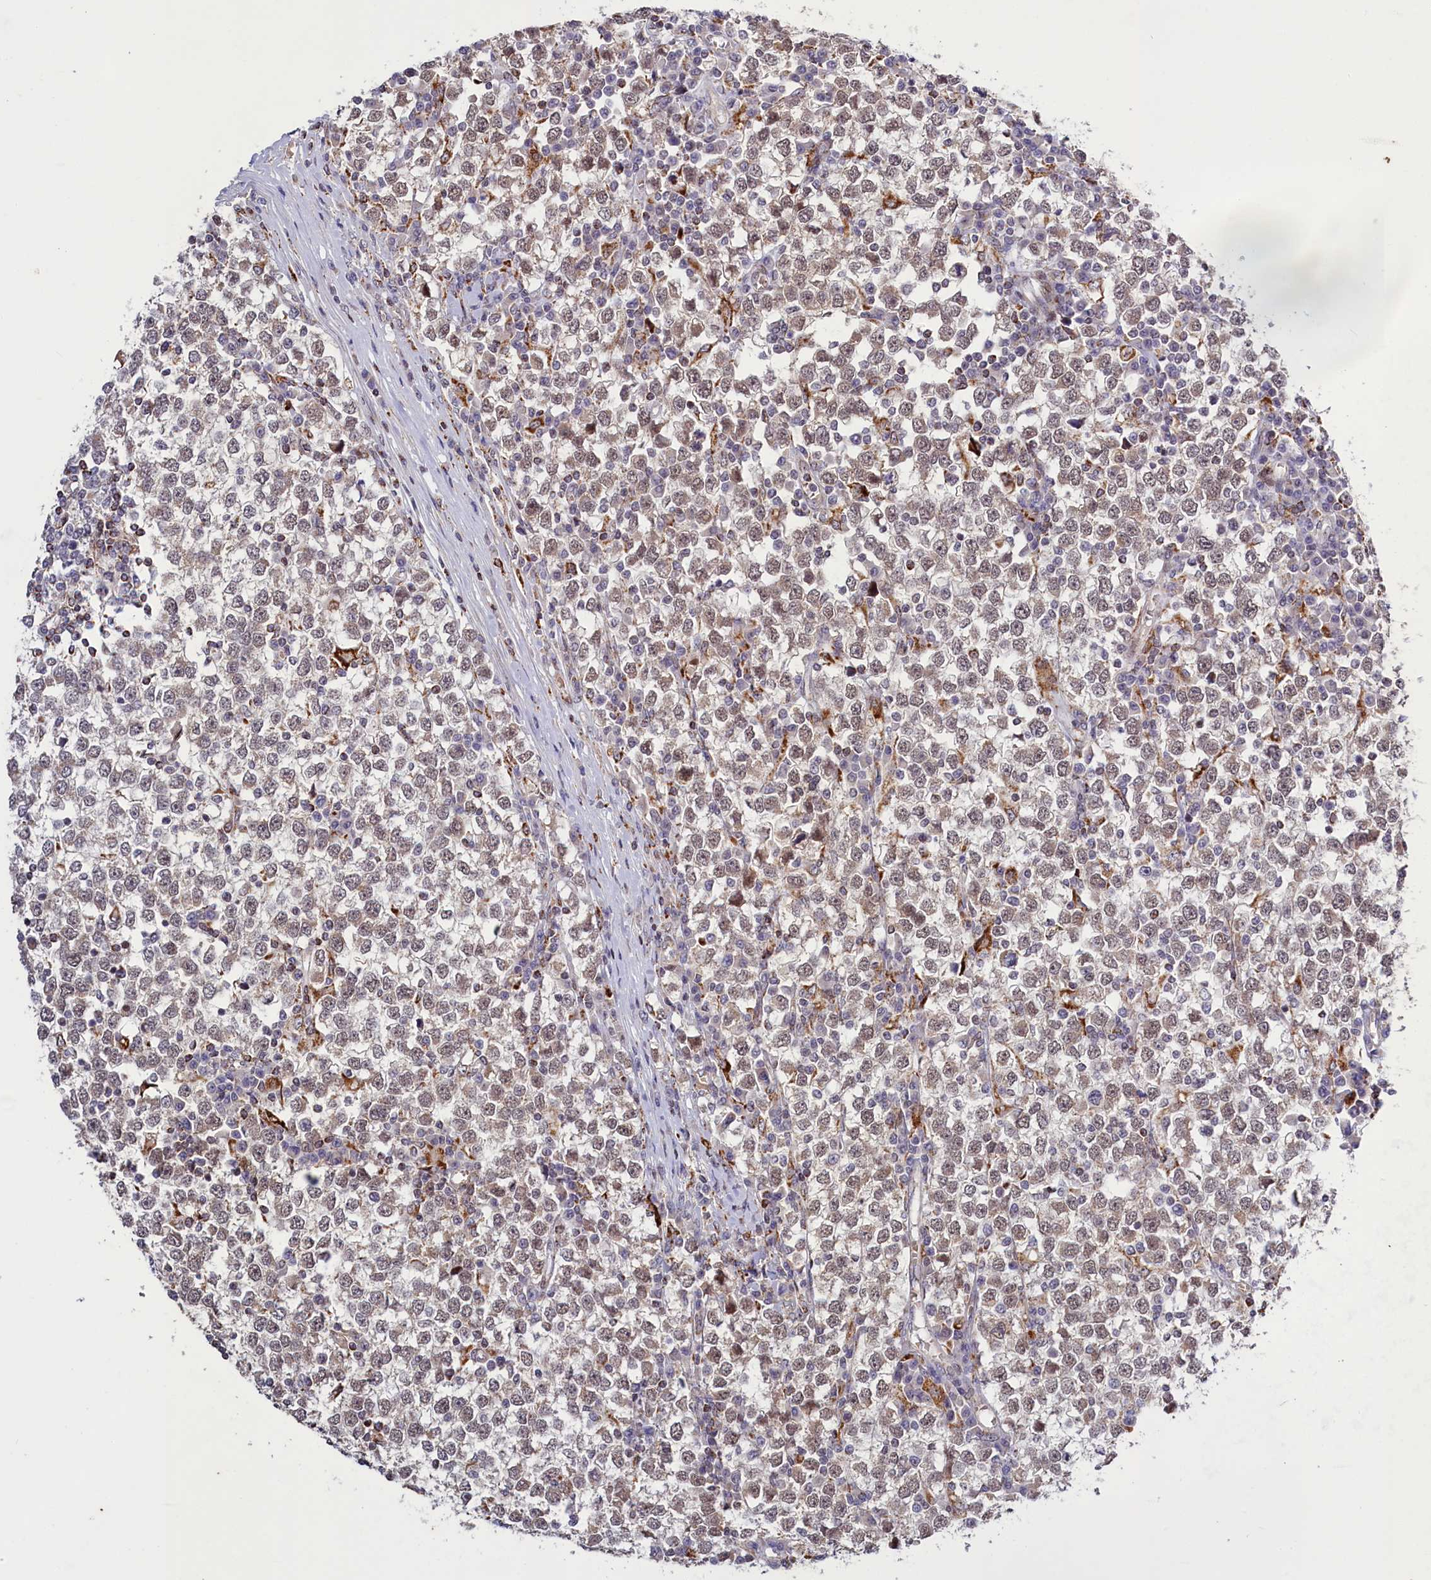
{"staining": {"intensity": "moderate", "quantity": ">75%", "location": "cytoplasmic/membranous,nuclear"}, "tissue": "testis cancer", "cell_type": "Tumor cells", "image_type": "cancer", "snomed": [{"axis": "morphology", "description": "Seminoma, NOS"}, {"axis": "topography", "description": "Testis"}], "caption": "High-magnification brightfield microscopy of seminoma (testis) stained with DAB (3,3'-diaminobenzidine) (brown) and counterstained with hematoxylin (blue). tumor cells exhibit moderate cytoplasmic/membranous and nuclear staining is present in about>75% of cells.", "gene": "DYNC2H1", "patient": {"sex": "male", "age": 65}}